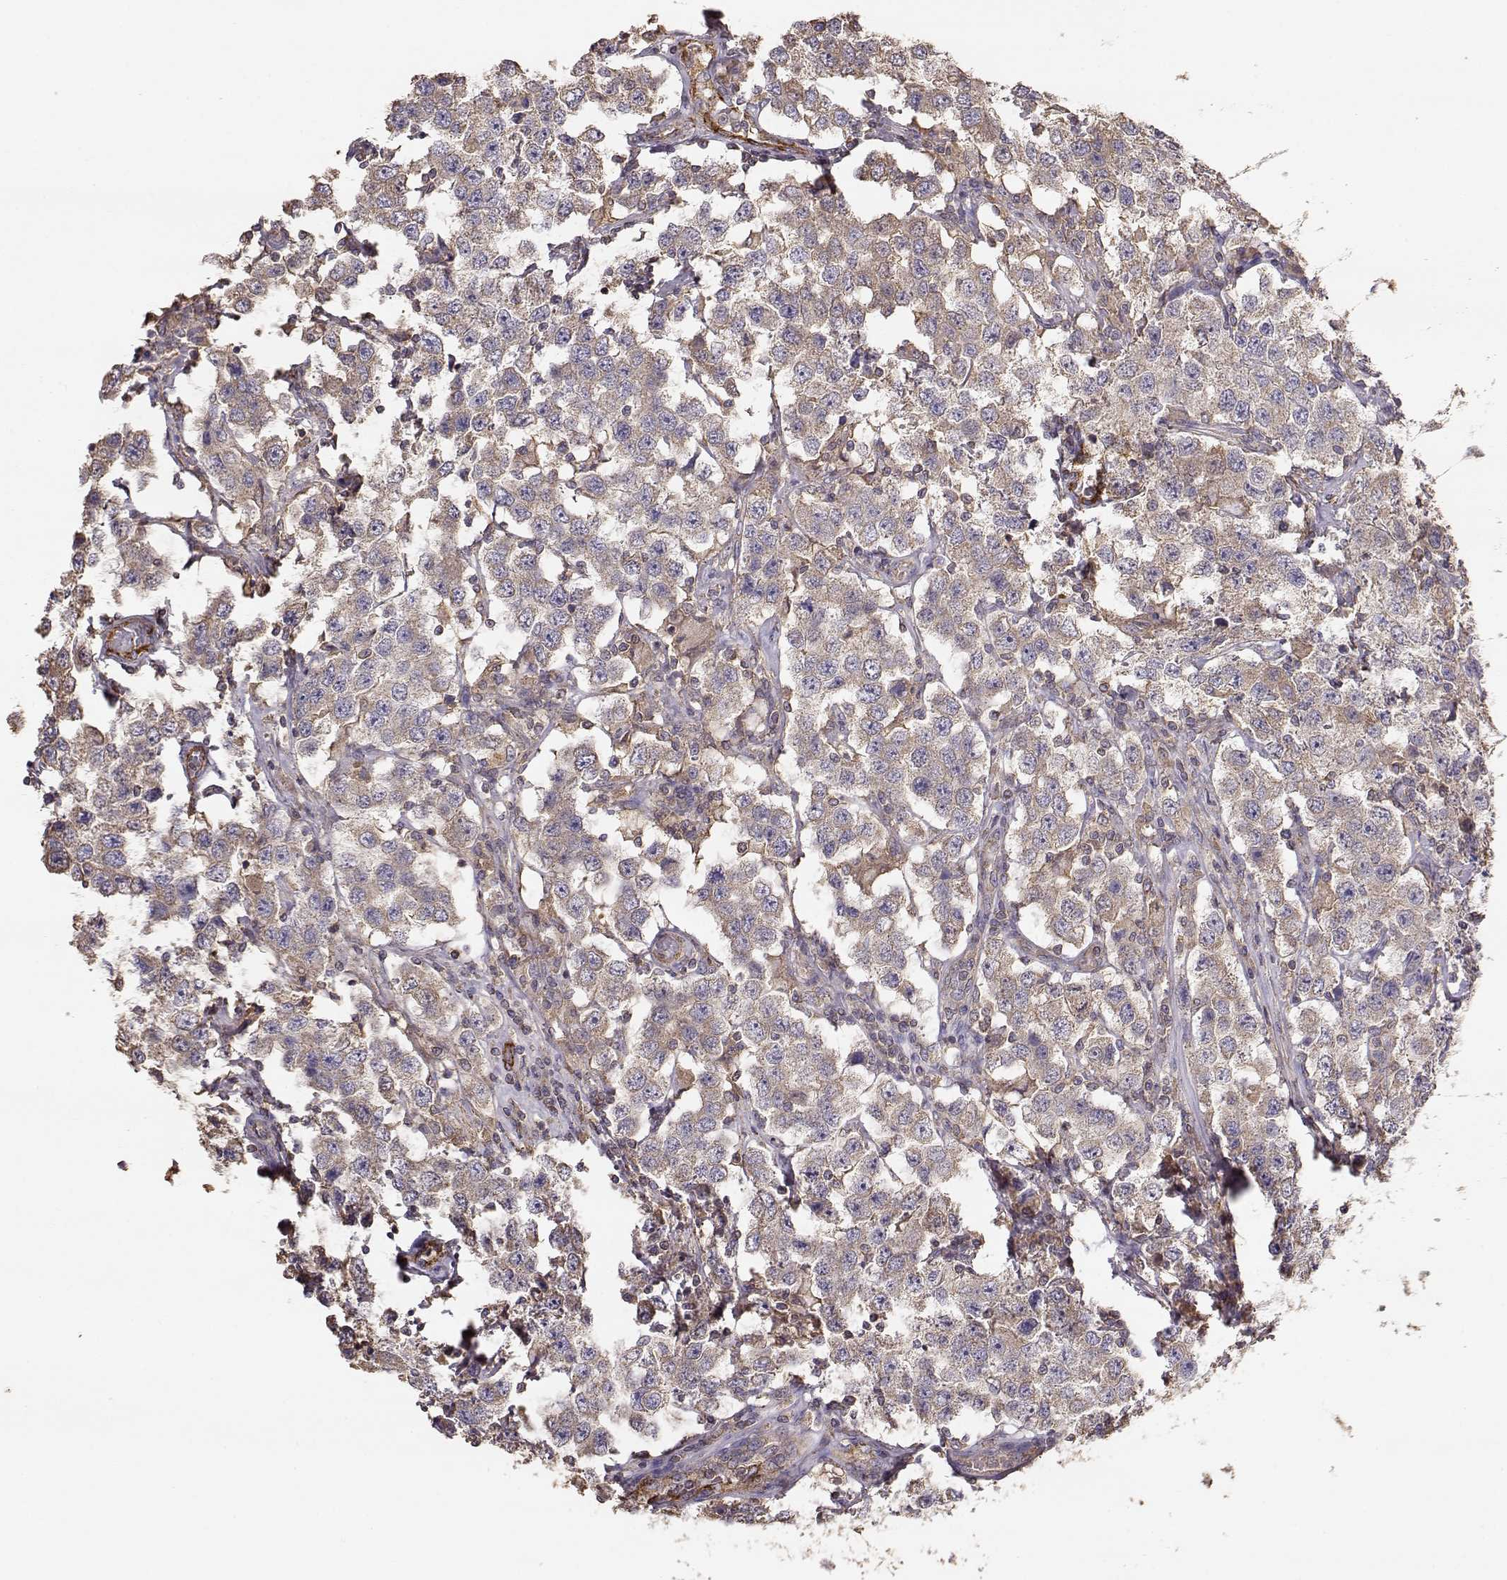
{"staining": {"intensity": "weak", "quantity": ">75%", "location": "cytoplasmic/membranous"}, "tissue": "testis cancer", "cell_type": "Tumor cells", "image_type": "cancer", "snomed": [{"axis": "morphology", "description": "Seminoma, NOS"}, {"axis": "topography", "description": "Testis"}], "caption": "Seminoma (testis) stained with IHC reveals weak cytoplasmic/membranous staining in about >75% of tumor cells. The protein of interest is stained brown, and the nuclei are stained in blue (DAB IHC with brightfield microscopy, high magnification).", "gene": "TARS3", "patient": {"sex": "male", "age": 52}}